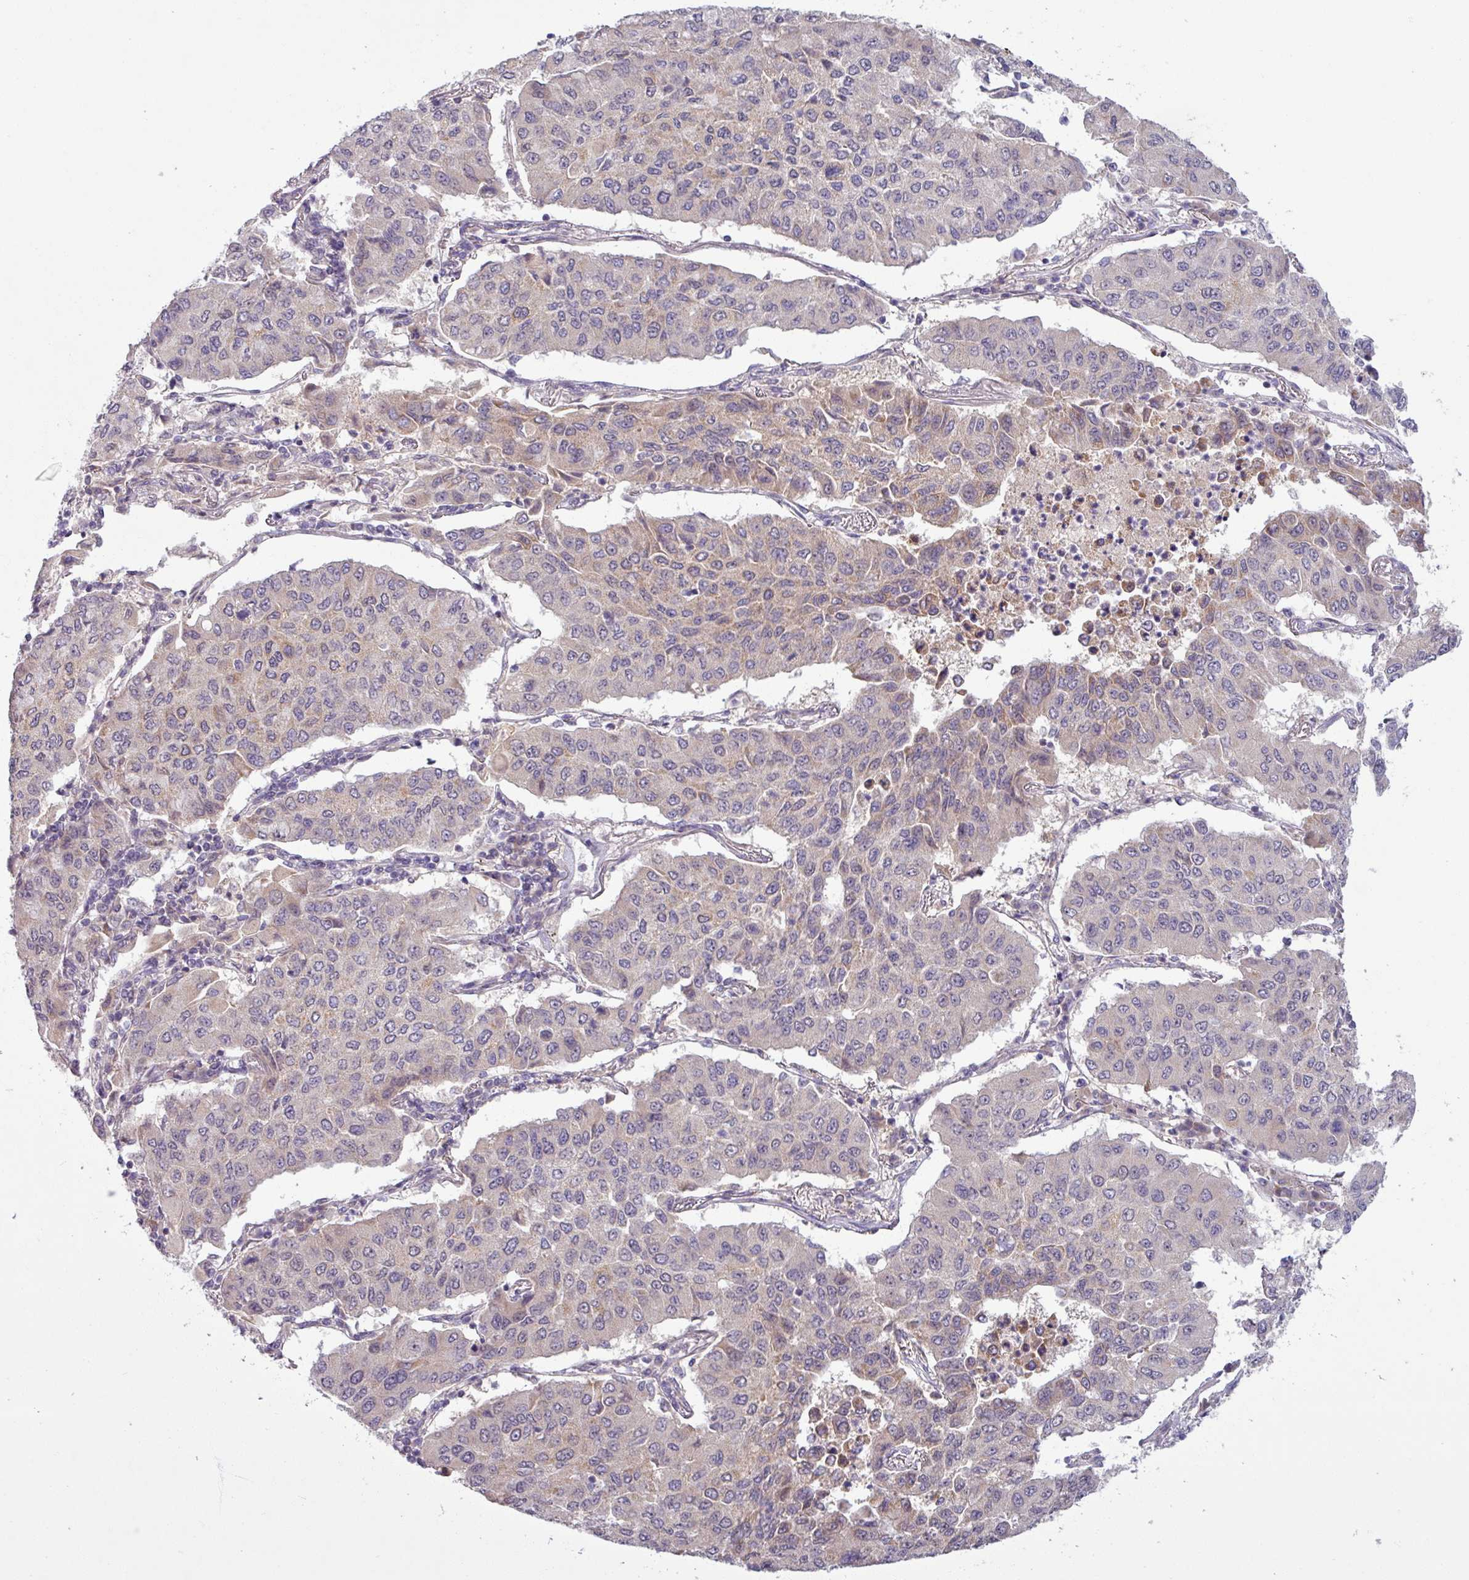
{"staining": {"intensity": "weak", "quantity": "<25%", "location": "cytoplasmic/membranous"}, "tissue": "lung cancer", "cell_type": "Tumor cells", "image_type": "cancer", "snomed": [{"axis": "morphology", "description": "Squamous cell carcinoma, NOS"}, {"axis": "topography", "description": "Lung"}], "caption": "High magnification brightfield microscopy of lung cancer stained with DAB (brown) and counterstained with hematoxylin (blue): tumor cells show no significant positivity.", "gene": "OGFOD3", "patient": {"sex": "male", "age": 74}}